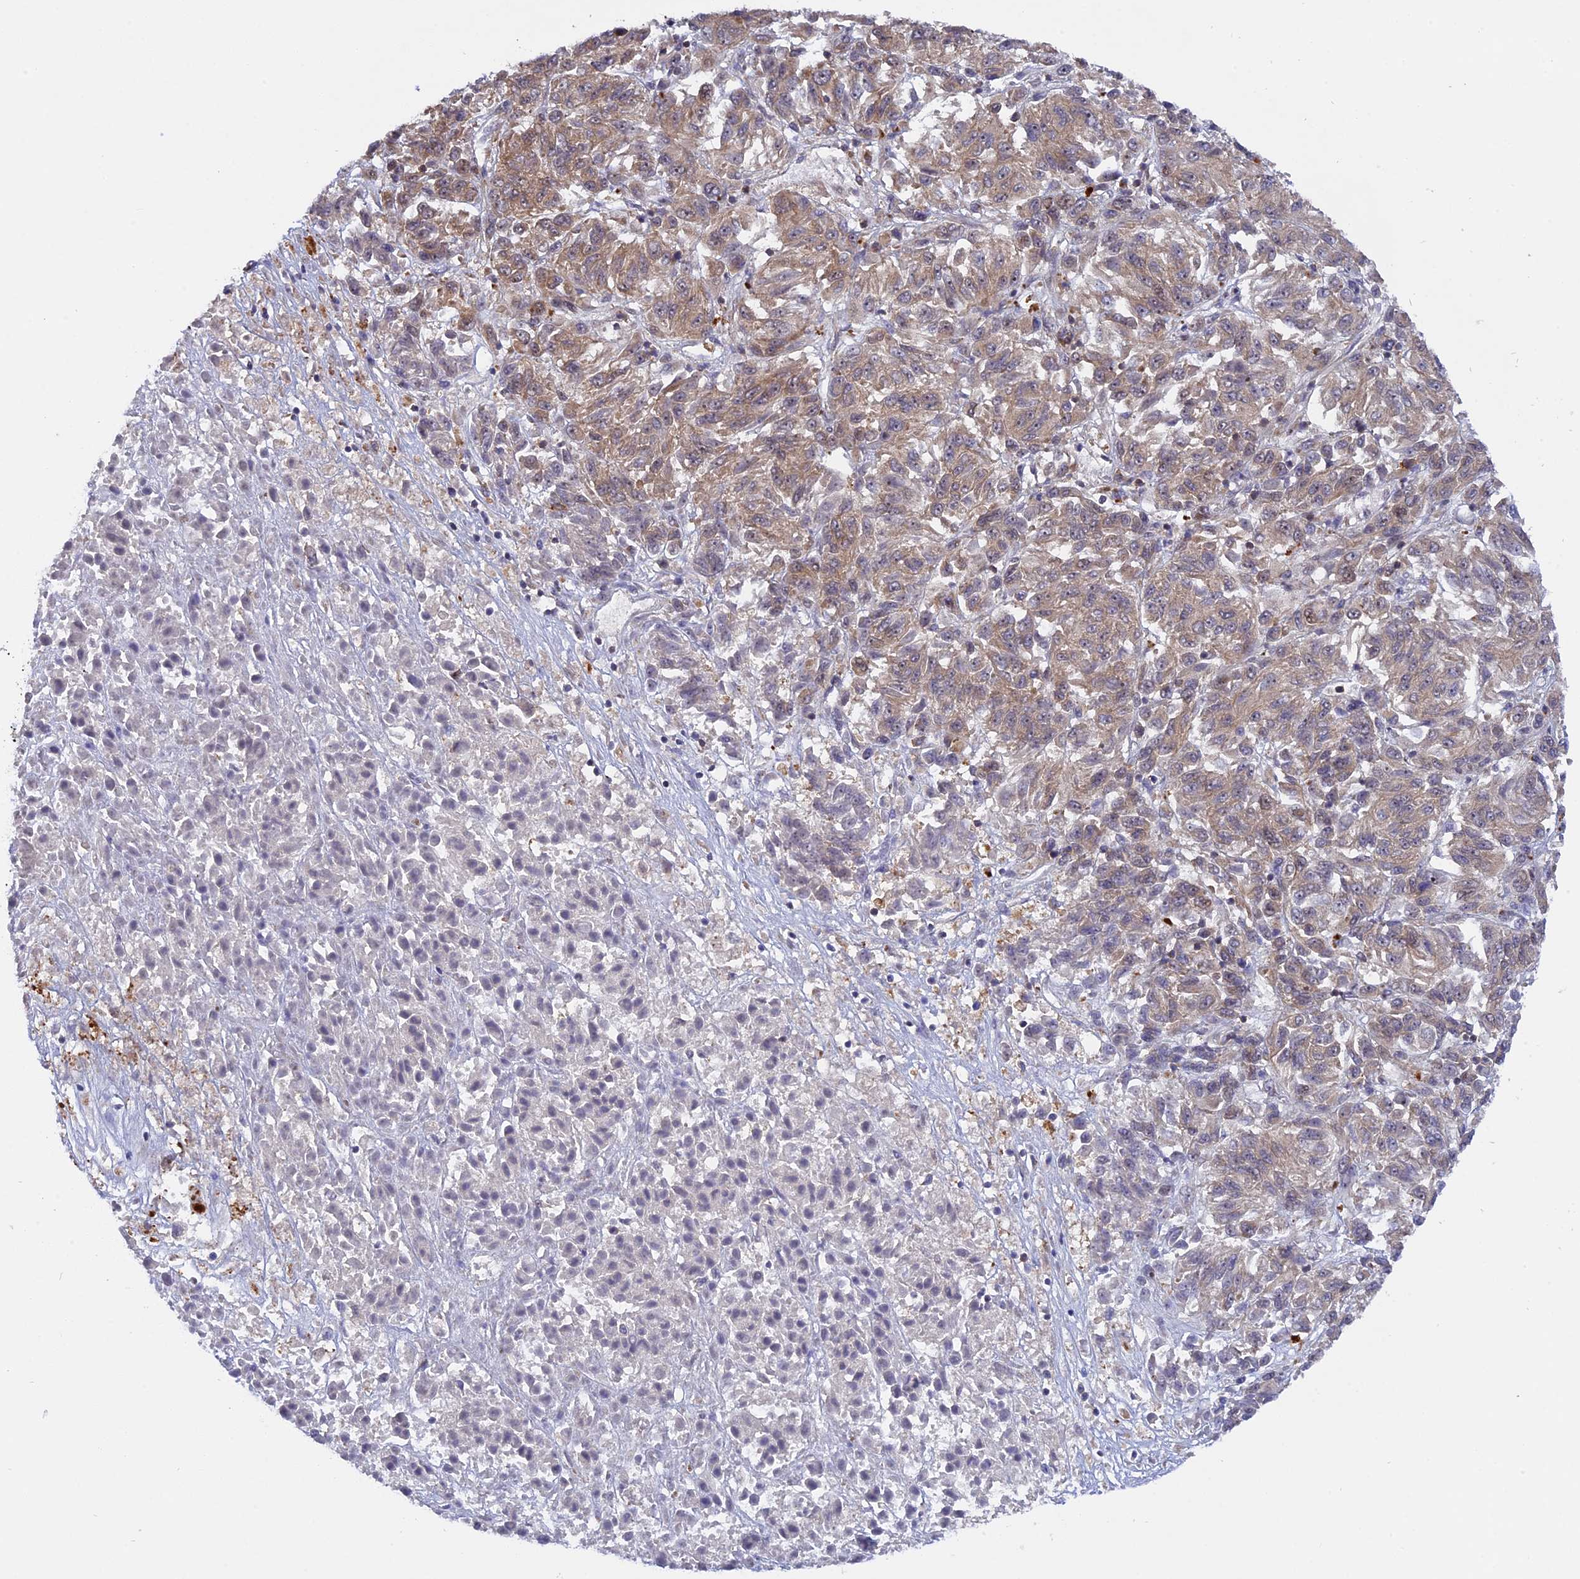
{"staining": {"intensity": "weak", "quantity": "25%-75%", "location": "cytoplasmic/membranous"}, "tissue": "melanoma", "cell_type": "Tumor cells", "image_type": "cancer", "snomed": [{"axis": "morphology", "description": "Malignant melanoma, Metastatic site"}, {"axis": "topography", "description": "Lung"}], "caption": "Malignant melanoma (metastatic site) stained with immunohistochemistry (IHC) reveals weak cytoplasmic/membranous positivity in about 25%-75% of tumor cells.", "gene": "ZNF428", "patient": {"sex": "male", "age": 64}}